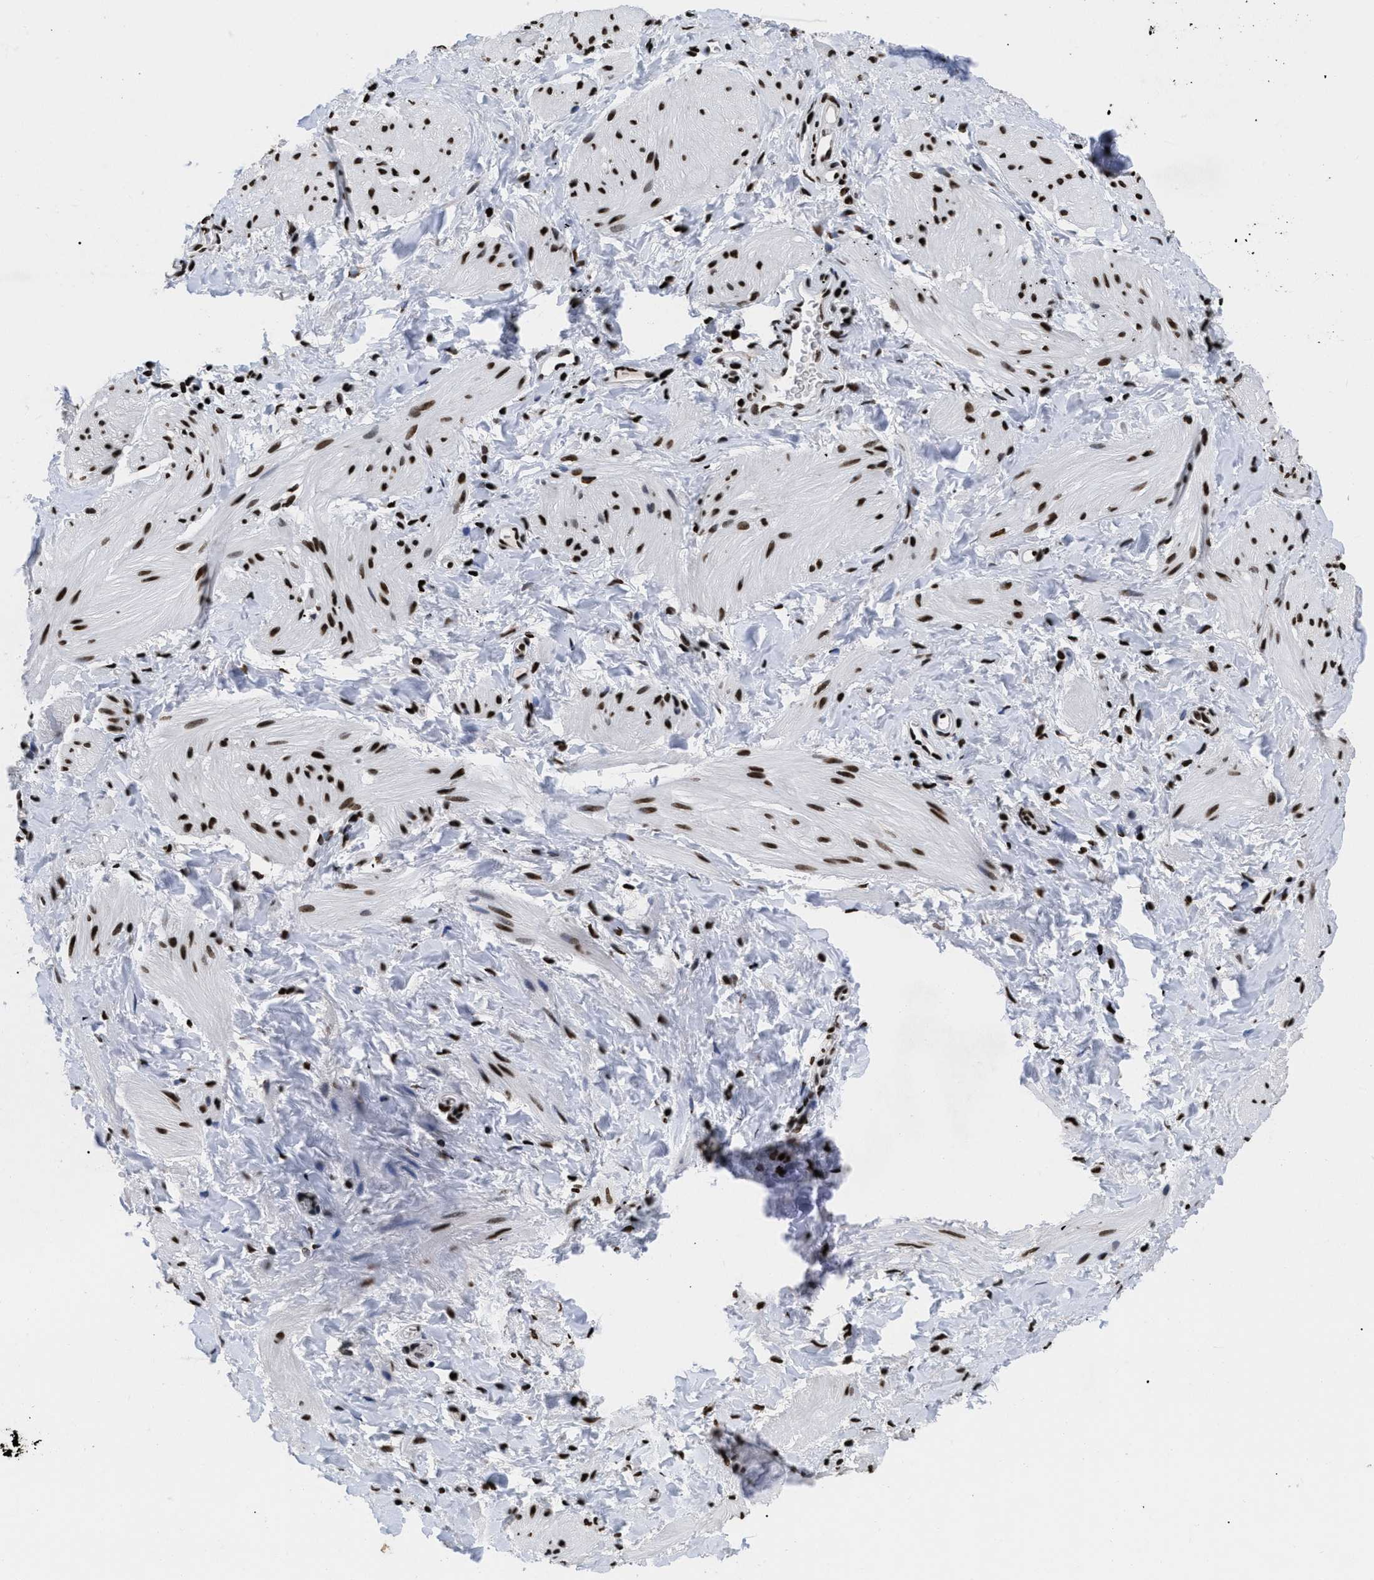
{"staining": {"intensity": "strong", "quantity": ">75%", "location": "cytoplasmic/membranous"}, "tissue": "smooth muscle", "cell_type": "Smooth muscle cells", "image_type": "normal", "snomed": [{"axis": "morphology", "description": "Normal tissue, NOS"}, {"axis": "topography", "description": "Smooth muscle"}], "caption": "Immunohistochemistry image of normal smooth muscle stained for a protein (brown), which demonstrates high levels of strong cytoplasmic/membranous expression in approximately >75% of smooth muscle cells.", "gene": "CALHM3", "patient": {"sex": "male", "age": 16}}